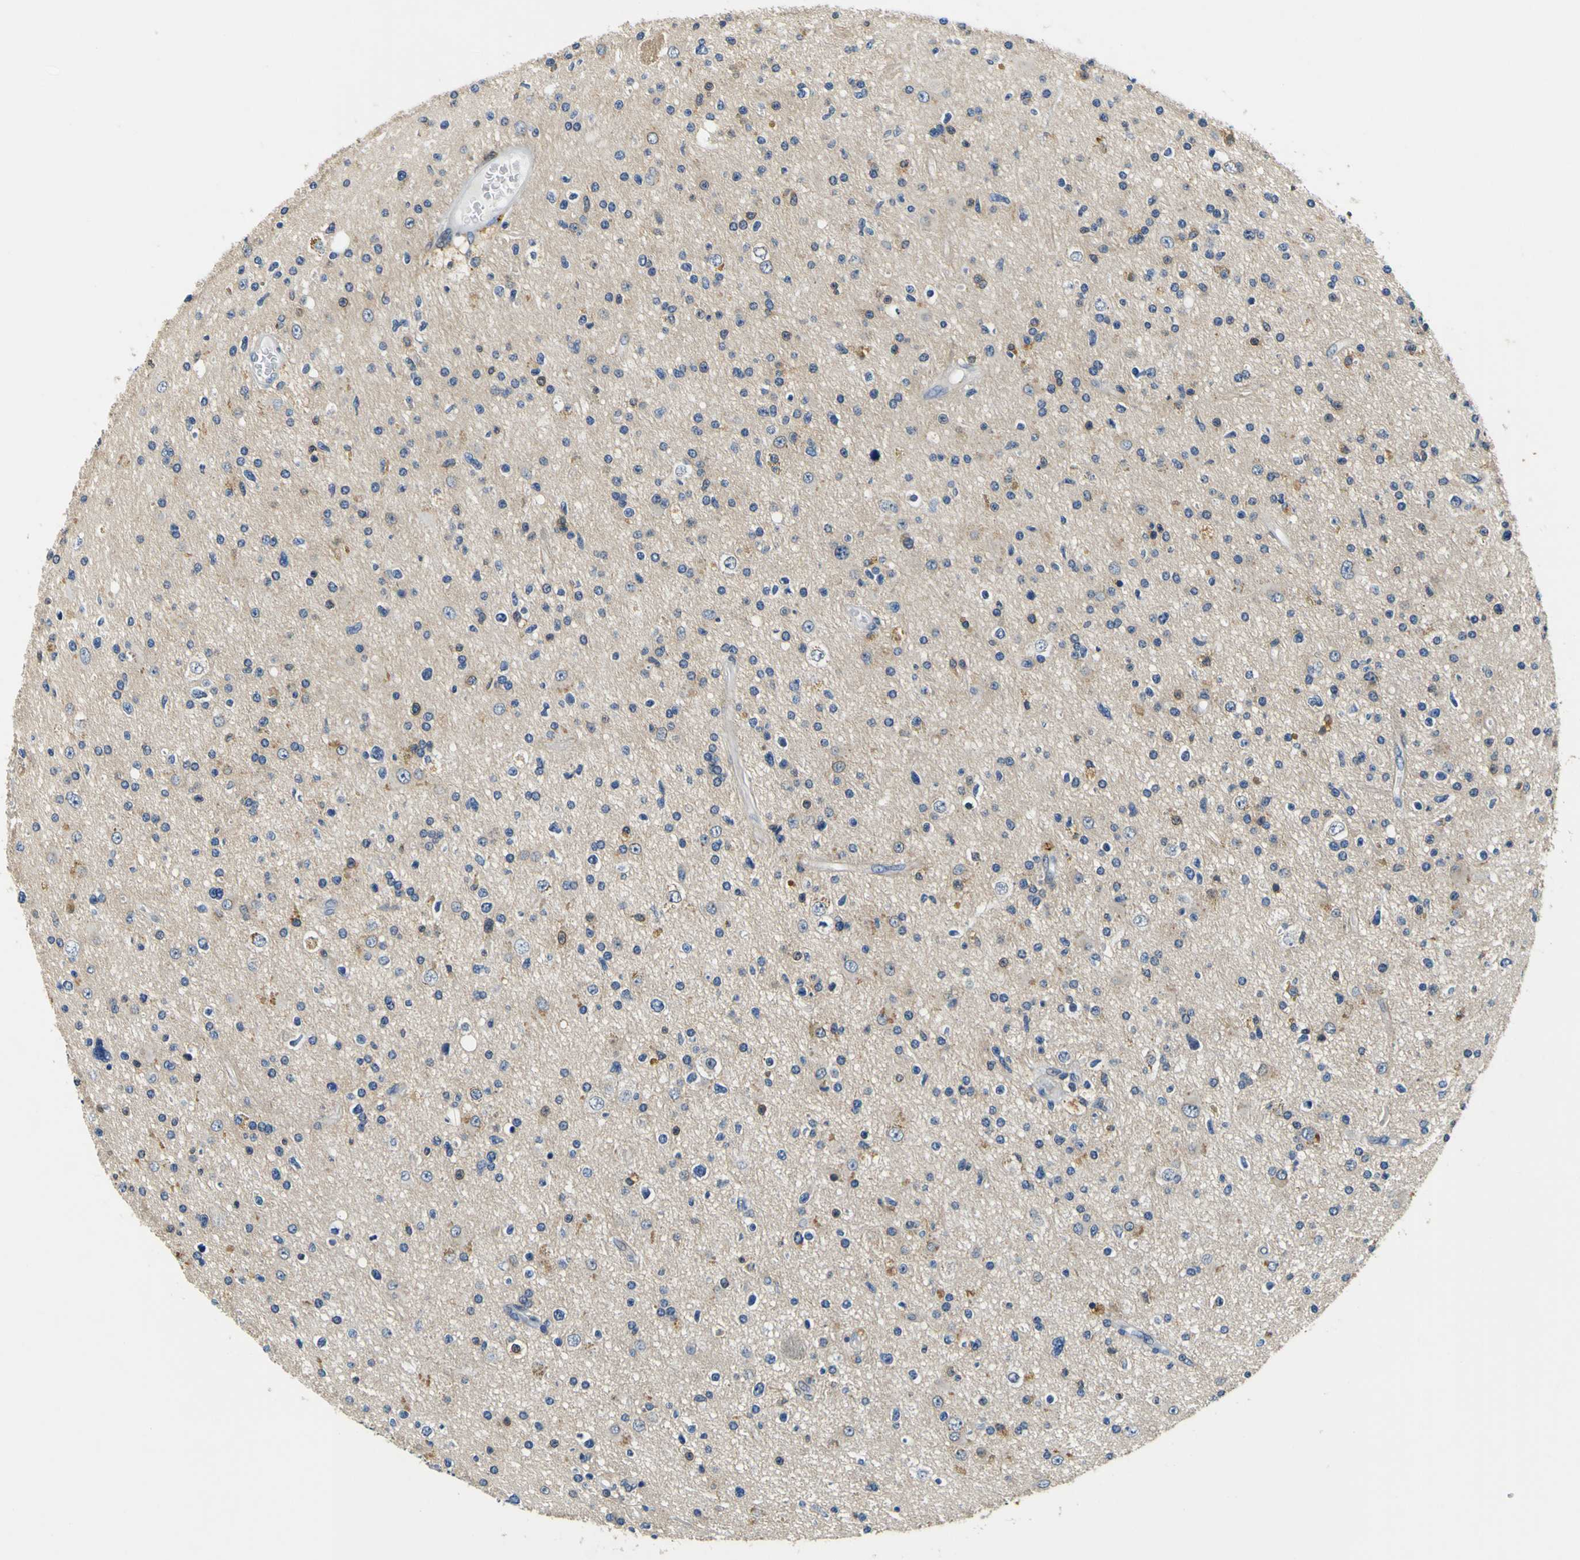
{"staining": {"intensity": "negative", "quantity": "none", "location": "none"}, "tissue": "glioma", "cell_type": "Tumor cells", "image_type": "cancer", "snomed": [{"axis": "morphology", "description": "Glioma, malignant, High grade"}, {"axis": "topography", "description": "Brain"}], "caption": "A histopathology image of human glioma is negative for staining in tumor cells.", "gene": "TNIK", "patient": {"sex": "male", "age": 33}}